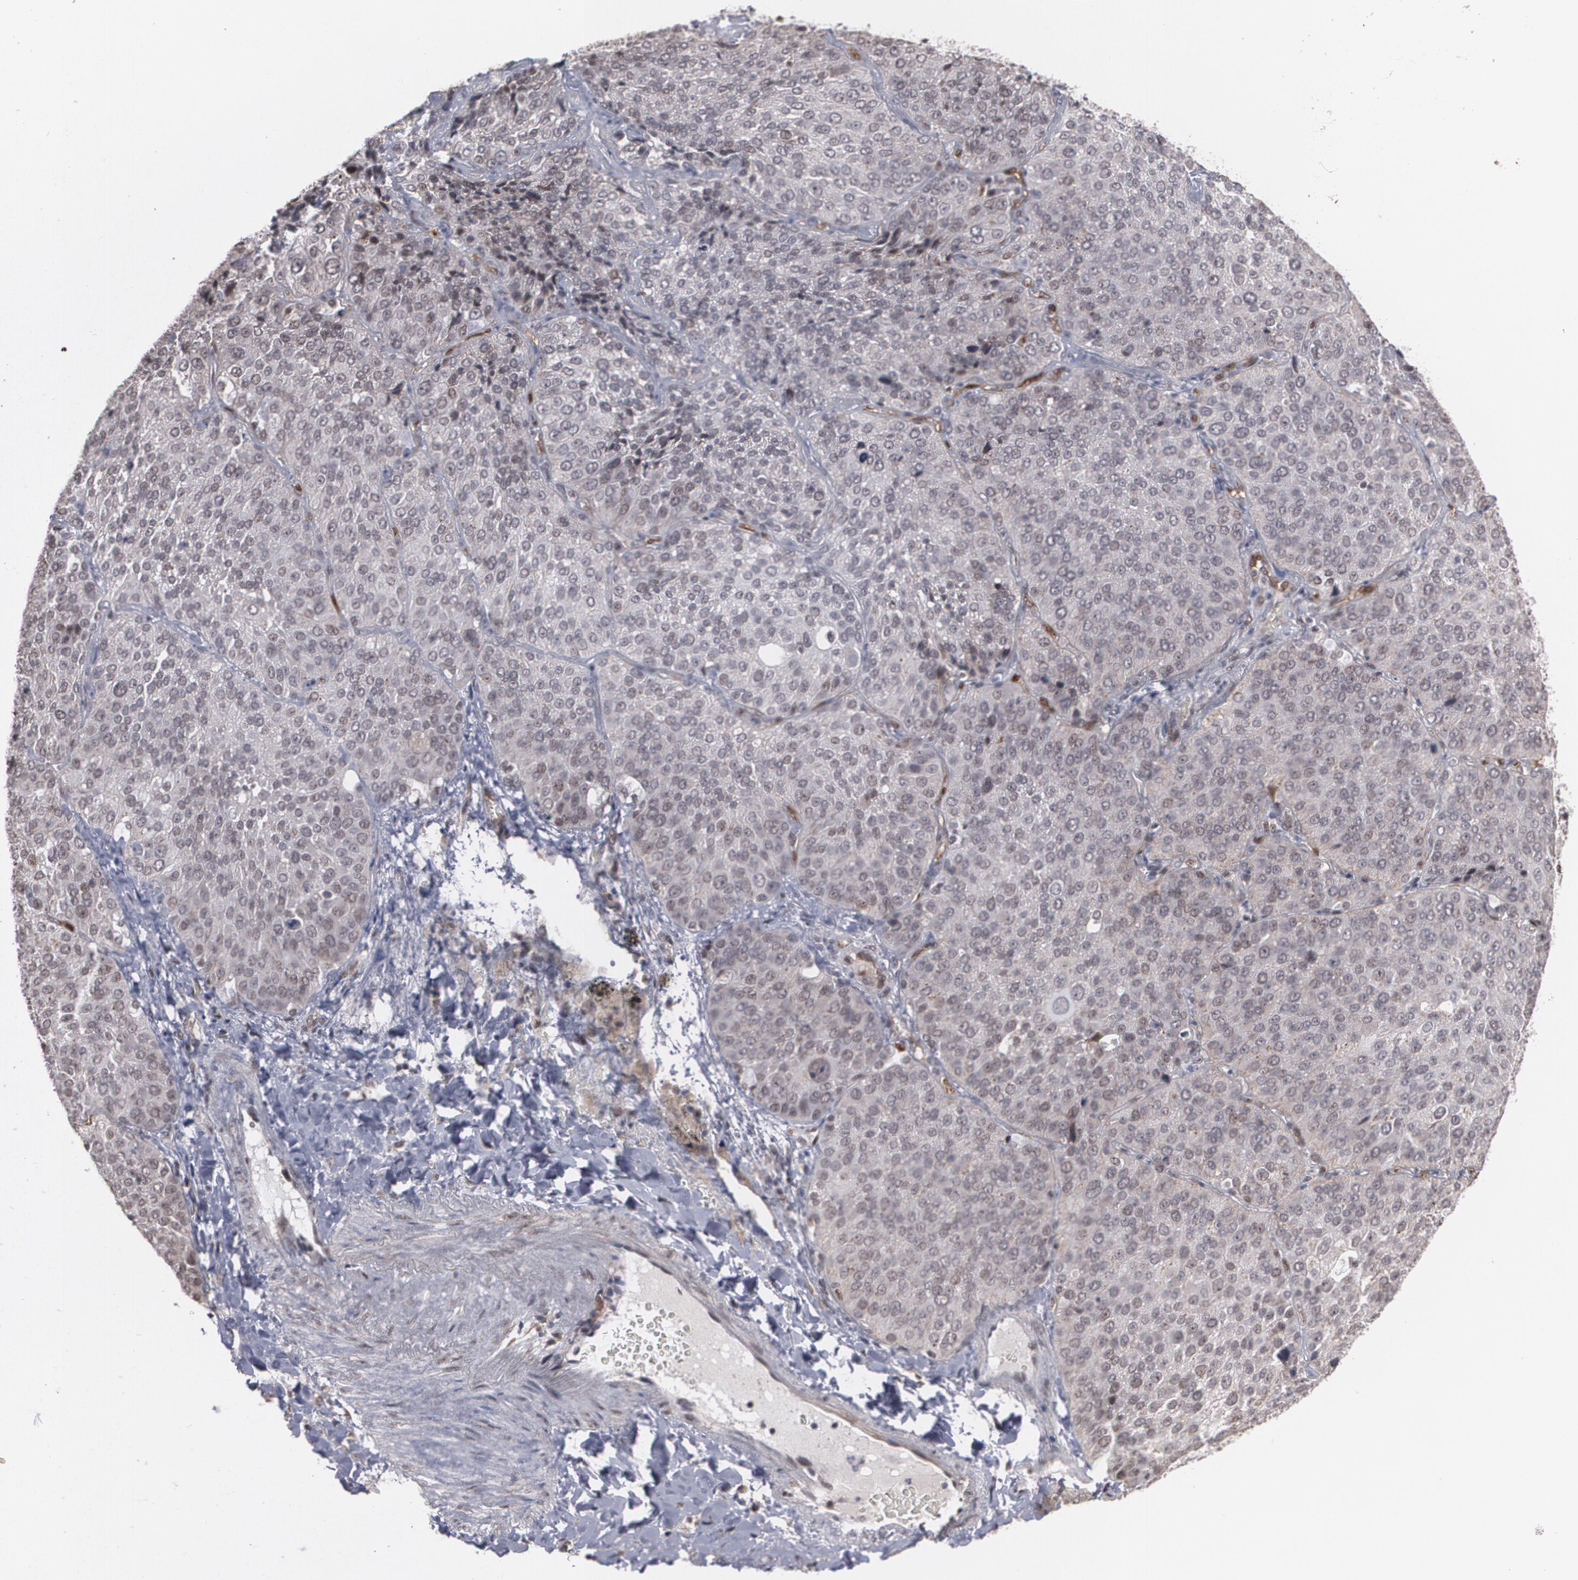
{"staining": {"intensity": "weak", "quantity": "<25%", "location": "cytoplasmic/membranous,nuclear"}, "tissue": "lung cancer", "cell_type": "Tumor cells", "image_type": "cancer", "snomed": [{"axis": "morphology", "description": "Squamous cell carcinoma, NOS"}, {"axis": "topography", "description": "Lung"}], "caption": "This is an IHC image of human lung squamous cell carcinoma. There is no expression in tumor cells.", "gene": "ZNF75A", "patient": {"sex": "male", "age": 54}}